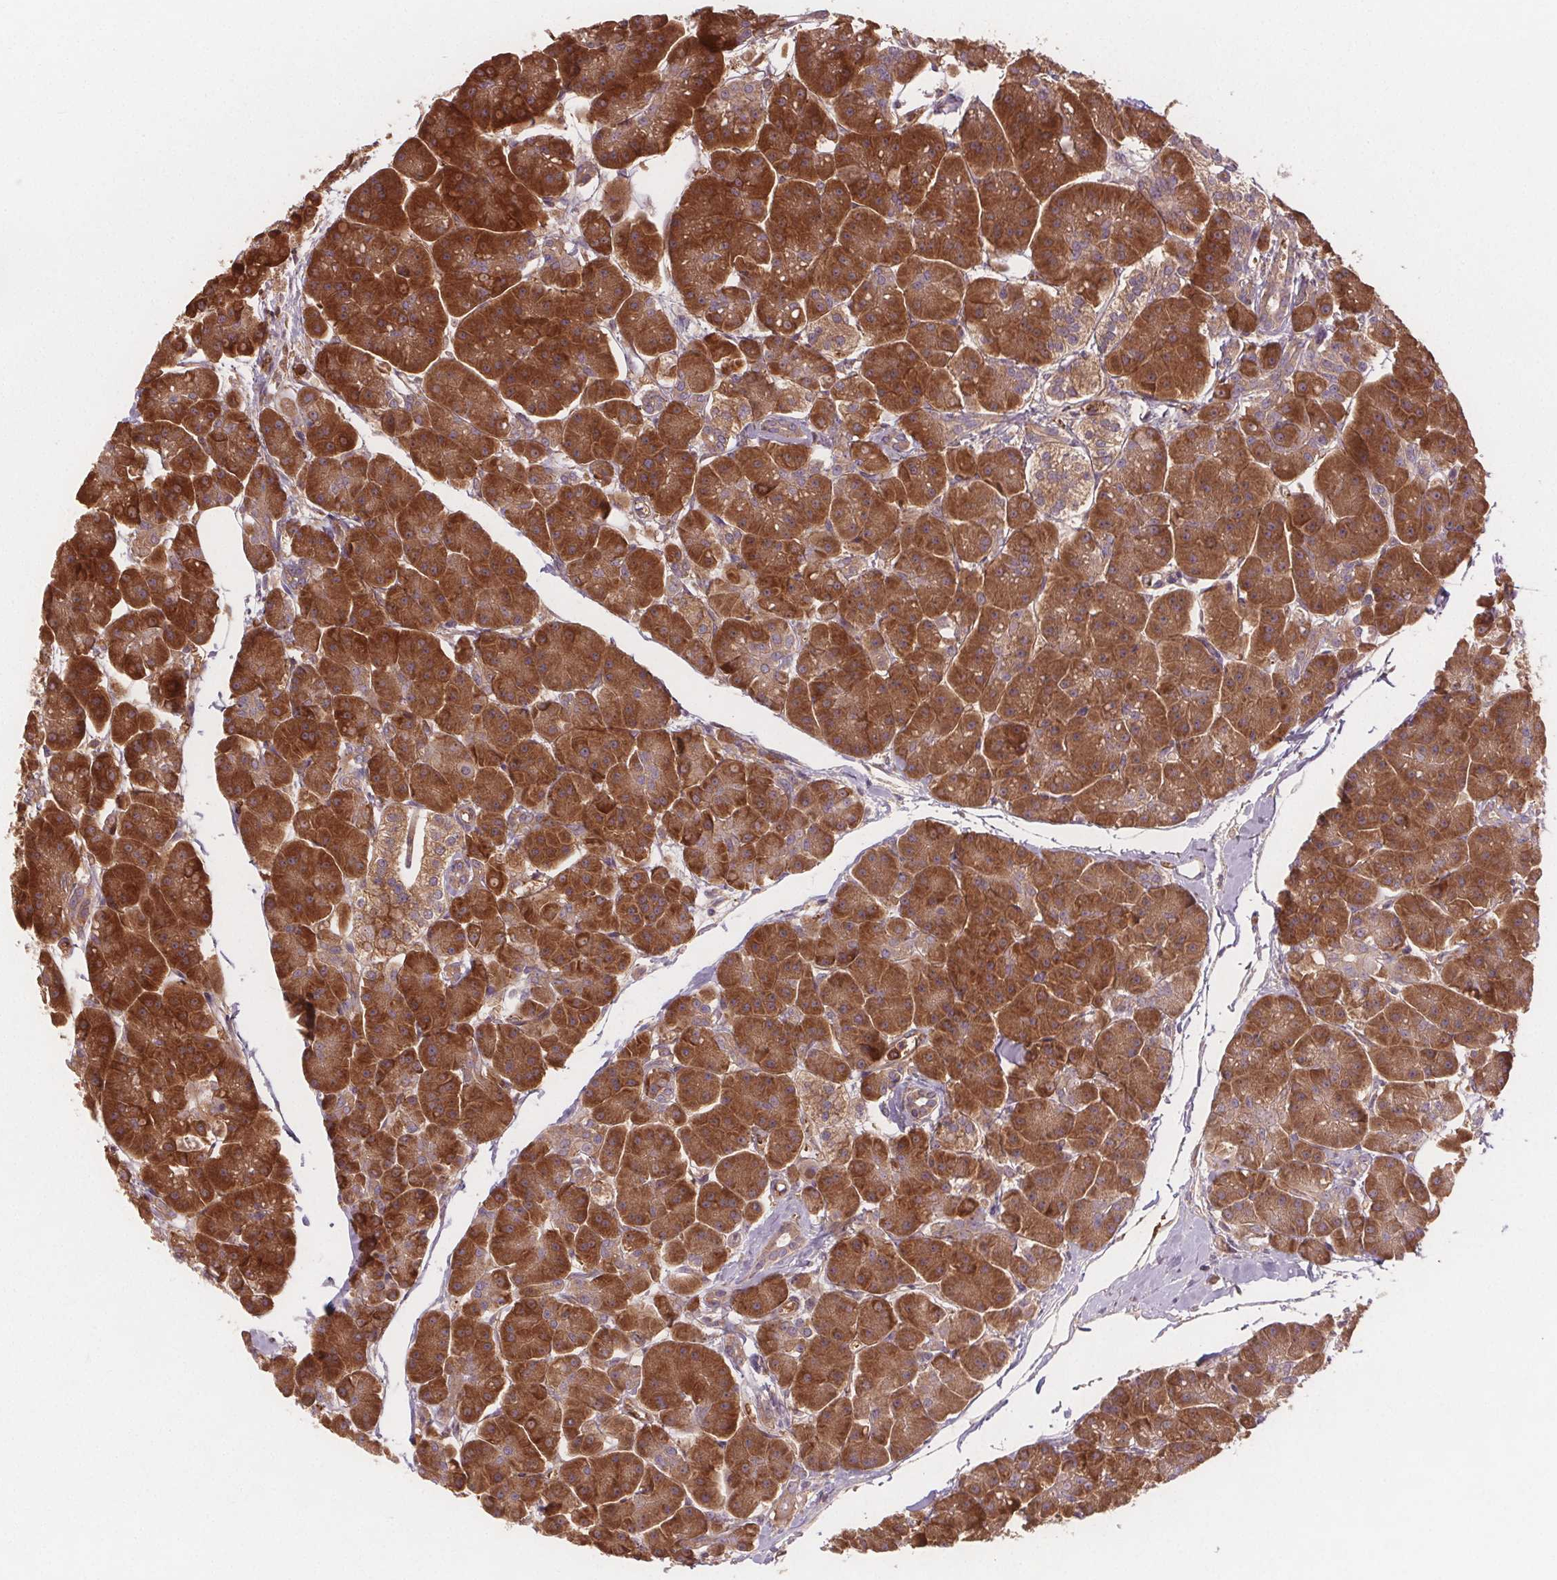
{"staining": {"intensity": "moderate", "quantity": ">75%", "location": "cytoplasmic/membranous"}, "tissue": "pancreas", "cell_type": "Exocrine glandular cells", "image_type": "normal", "snomed": [{"axis": "morphology", "description": "Normal tissue, NOS"}, {"axis": "topography", "description": "Adipose tissue"}, {"axis": "topography", "description": "Pancreas"}, {"axis": "topography", "description": "Peripheral nerve tissue"}], "caption": "Protein expression analysis of benign human pancreas reveals moderate cytoplasmic/membranous positivity in approximately >75% of exocrine glandular cells. The protein is shown in brown color, while the nuclei are stained blue.", "gene": "EIF3D", "patient": {"sex": "female", "age": 58}}